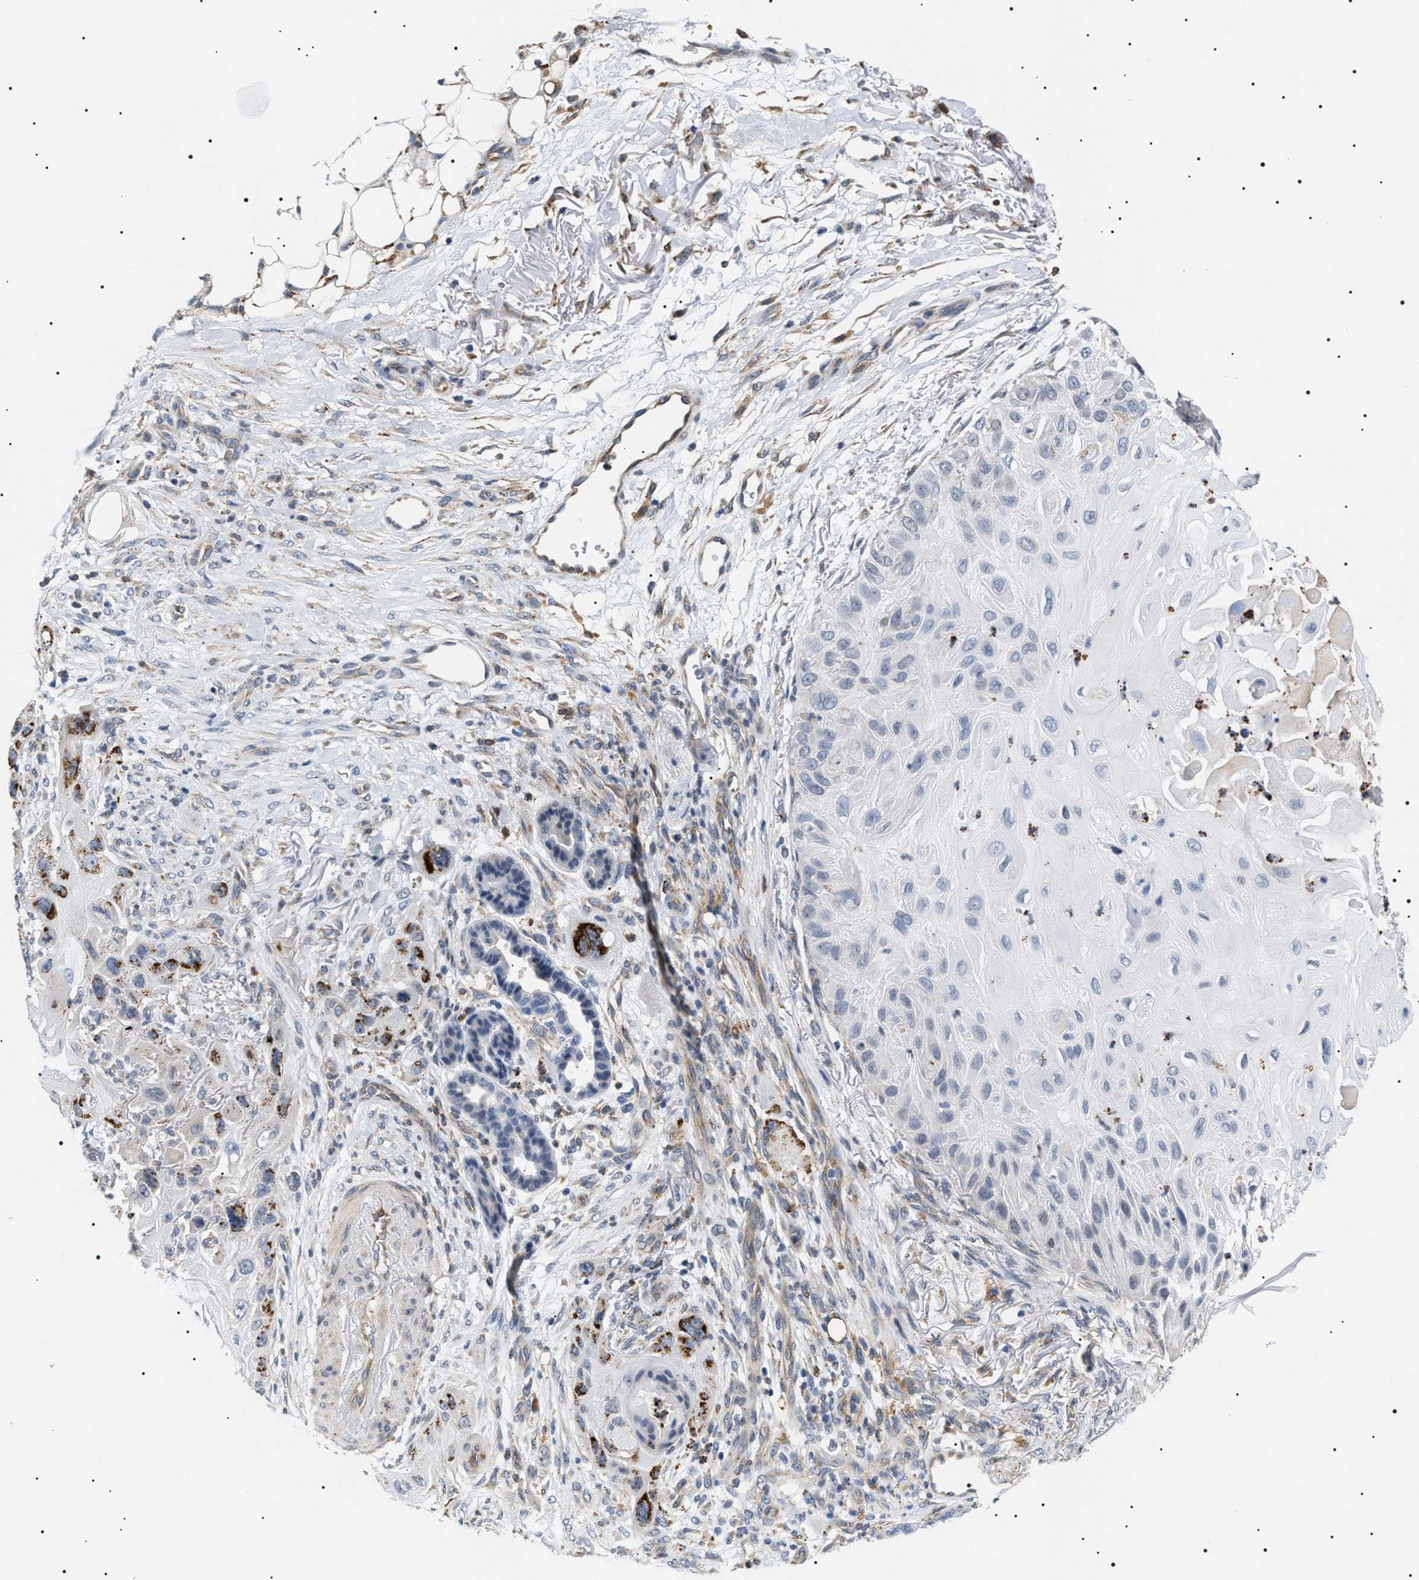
{"staining": {"intensity": "negative", "quantity": "none", "location": "none"}, "tissue": "skin cancer", "cell_type": "Tumor cells", "image_type": "cancer", "snomed": [{"axis": "morphology", "description": "Squamous cell carcinoma, NOS"}, {"axis": "topography", "description": "Skin"}], "caption": "Tumor cells show no significant staining in skin squamous cell carcinoma.", "gene": "HSD17B11", "patient": {"sex": "female", "age": 77}}